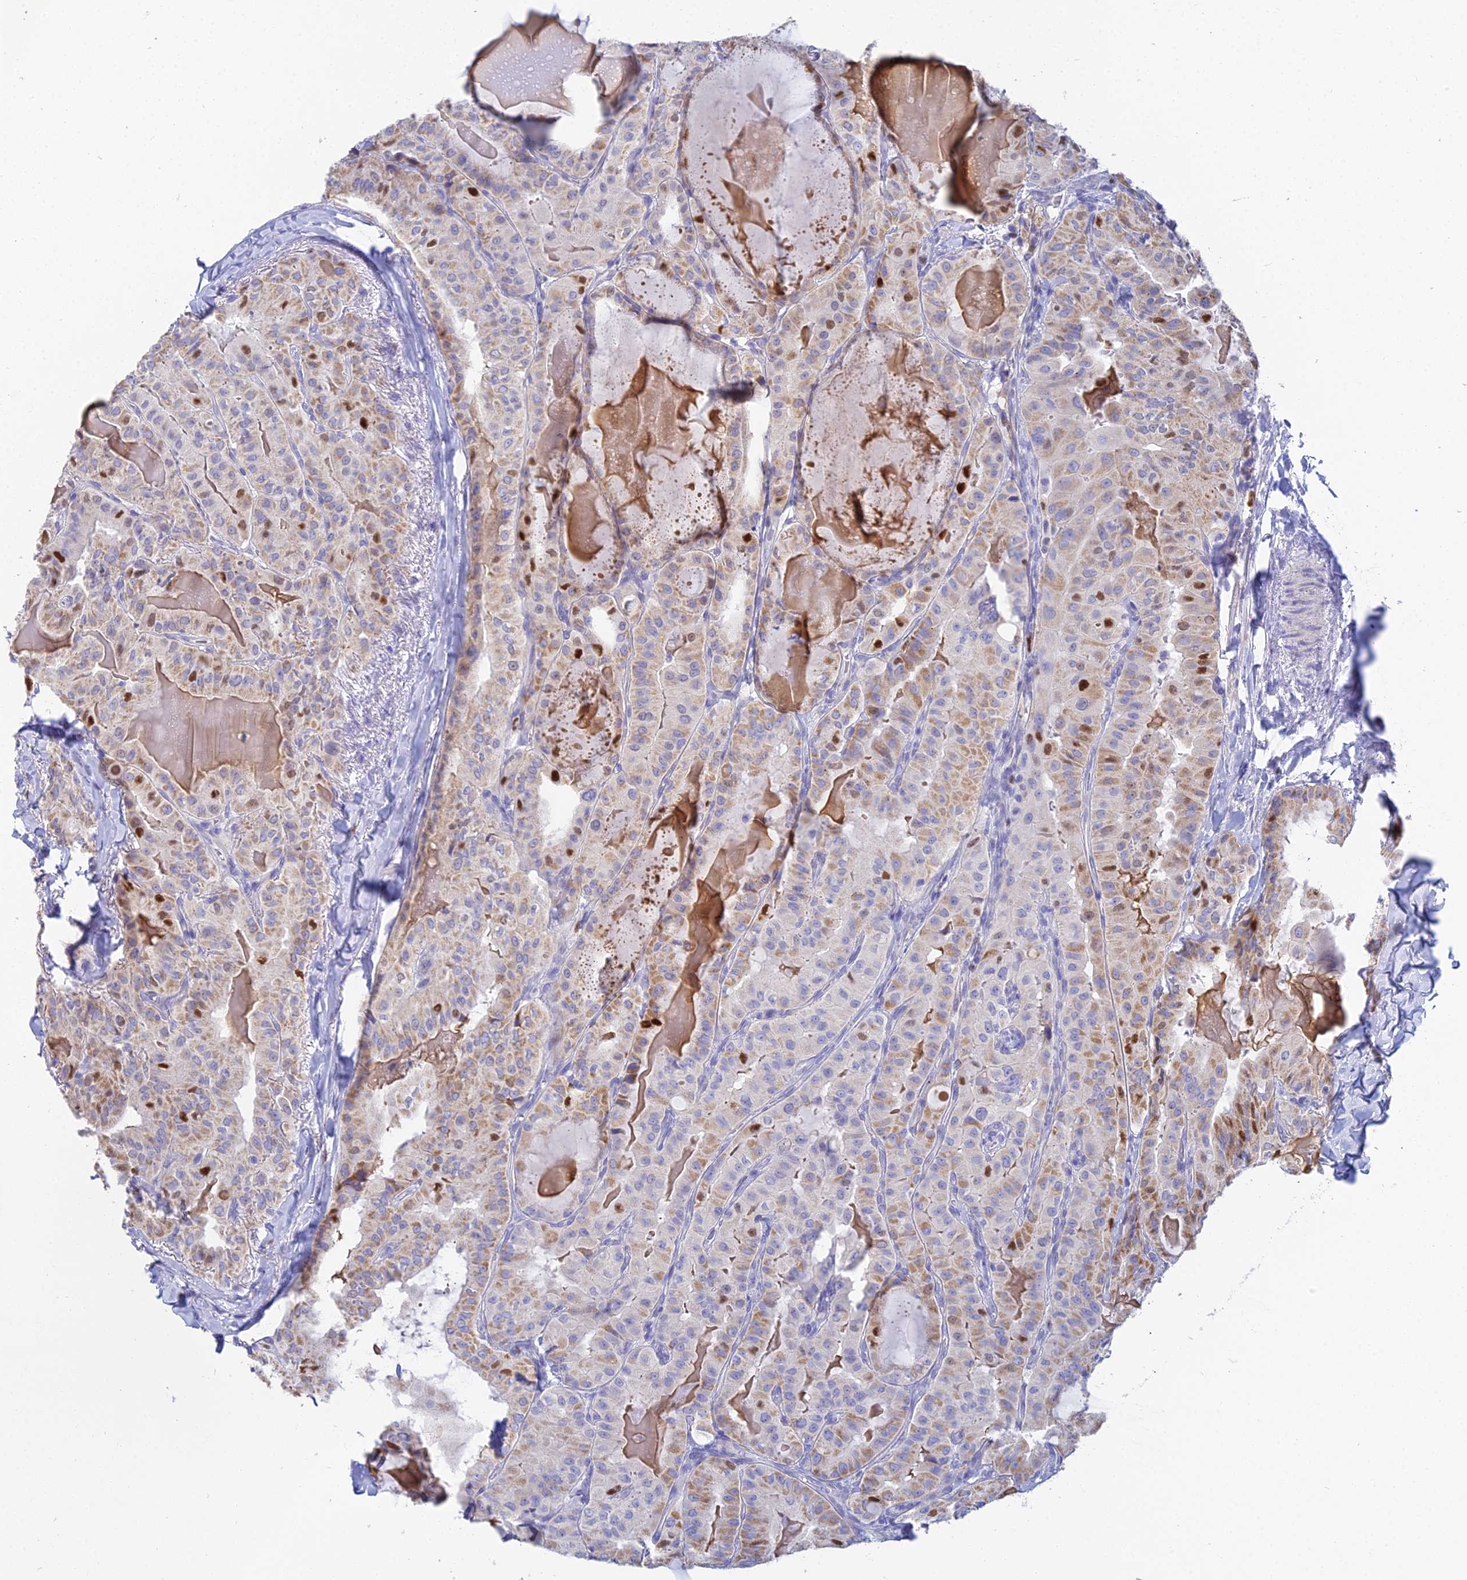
{"staining": {"intensity": "moderate", "quantity": "25%-75%", "location": "cytoplasmic/membranous"}, "tissue": "thyroid cancer", "cell_type": "Tumor cells", "image_type": "cancer", "snomed": [{"axis": "morphology", "description": "Papillary adenocarcinoma, NOS"}, {"axis": "topography", "description": "Thyroid gland"}], "caption": "IHC (DAB) staining of human thyroid cancer demonstrates moderate cytoplasmic/membranous protein positivity in approximately 25%-75% of tumor cells.", "gene": "MCM2", "patient": {"sex": "female", "age": 68}}